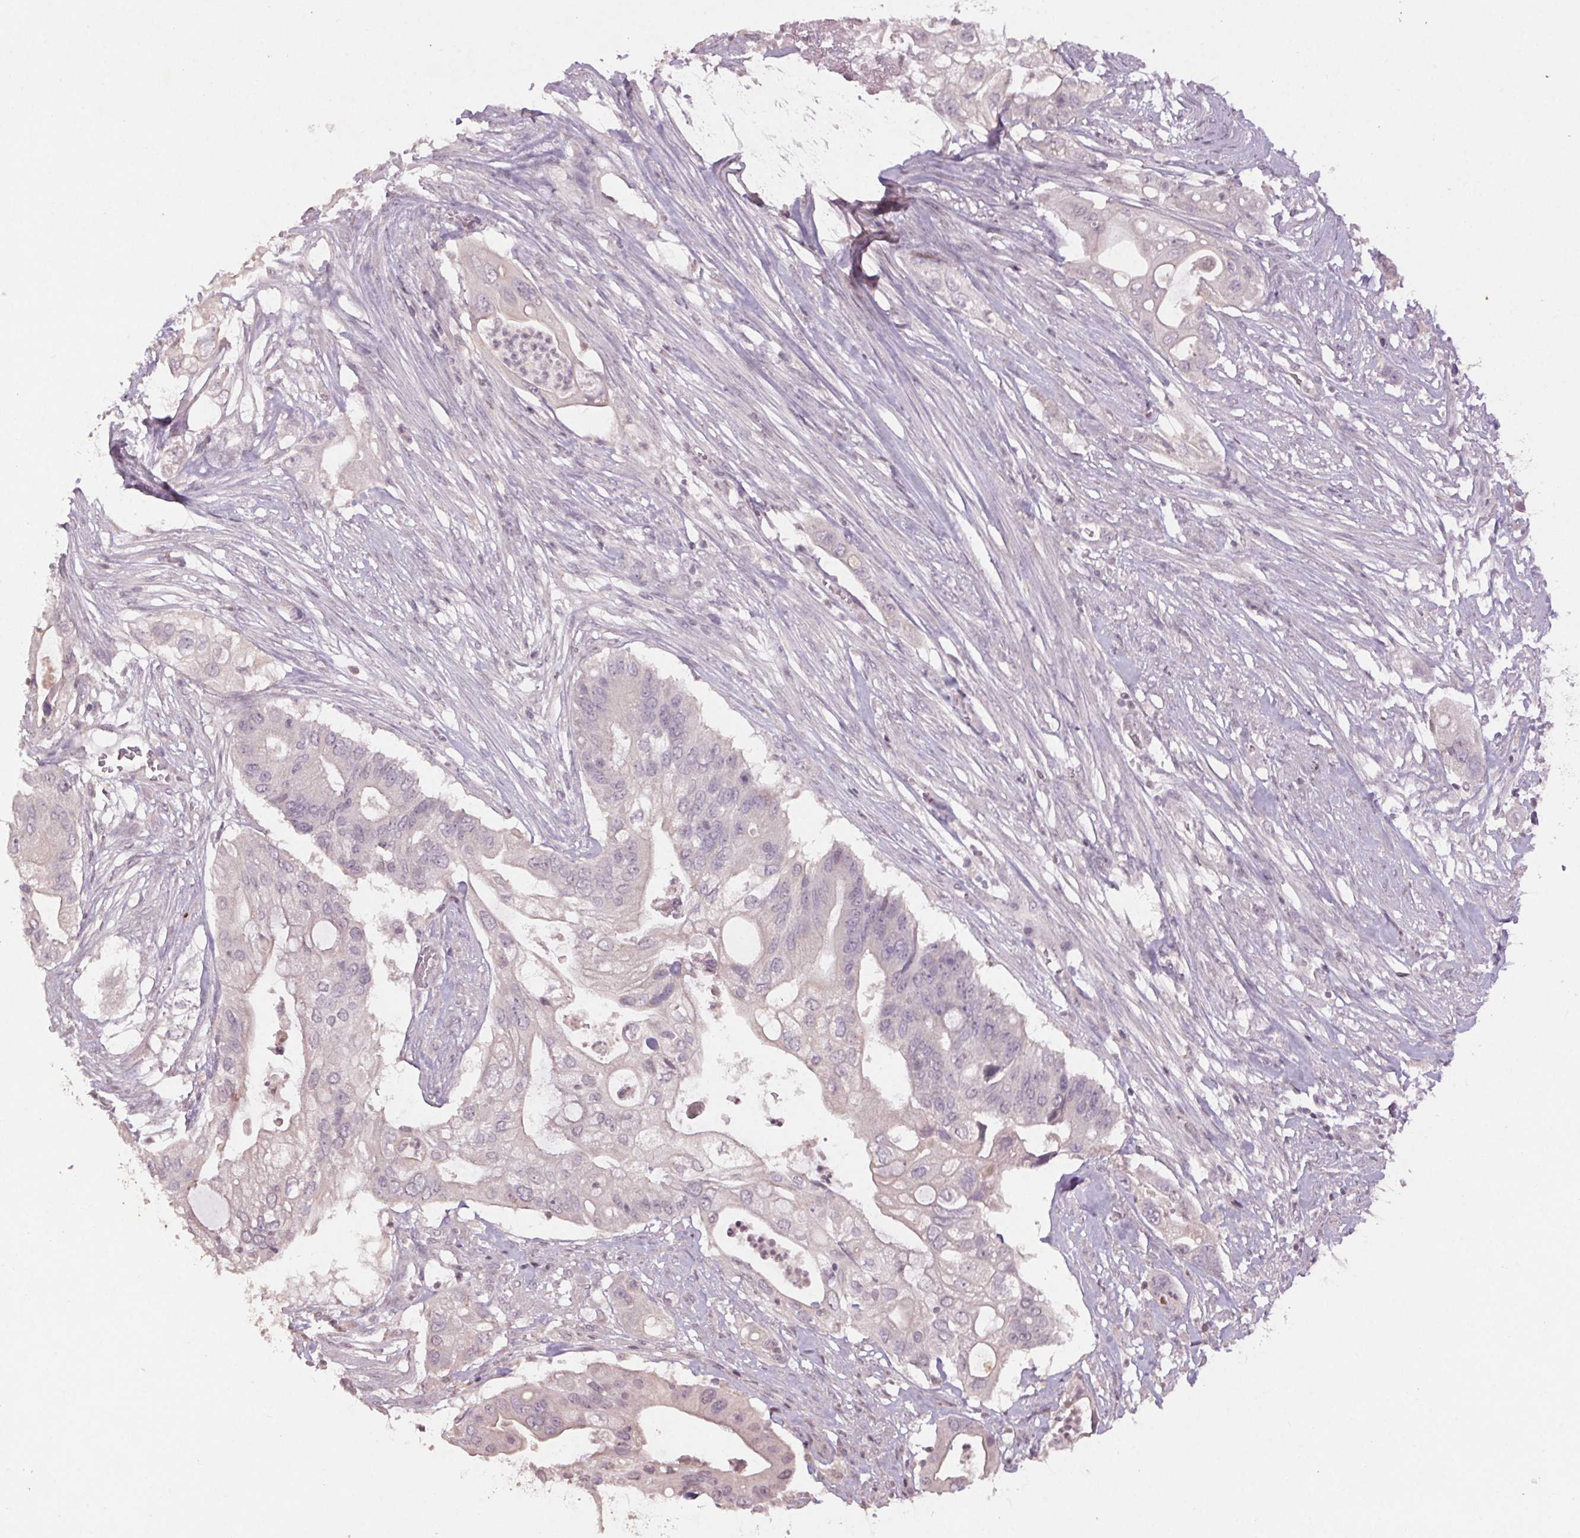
{"staining": {"intensity": "negative", "quantity": "none", "location": "none"}, "tissue": "pancreatic cancer", "cell_type": "Tumor cells", "image_type": "cancer", "snomed": [{"axis": "morphology", "description": "Adenocarcinoma, NOS"}, {"axis": "topography", "description": "Pancreas"}], "caption": "A high-resolution micrograph shows immunohistochemistry staining of adenocarcinoma (pancreatic), which reveals no significant positivity in tumor cells. (DAB (3,3'-diaminobenzidine) immunohistochemistry (IHC) with hematoxylin counter stain).", "gene": "KLRC3", "patient": {"sex": "female", "age": 72}}